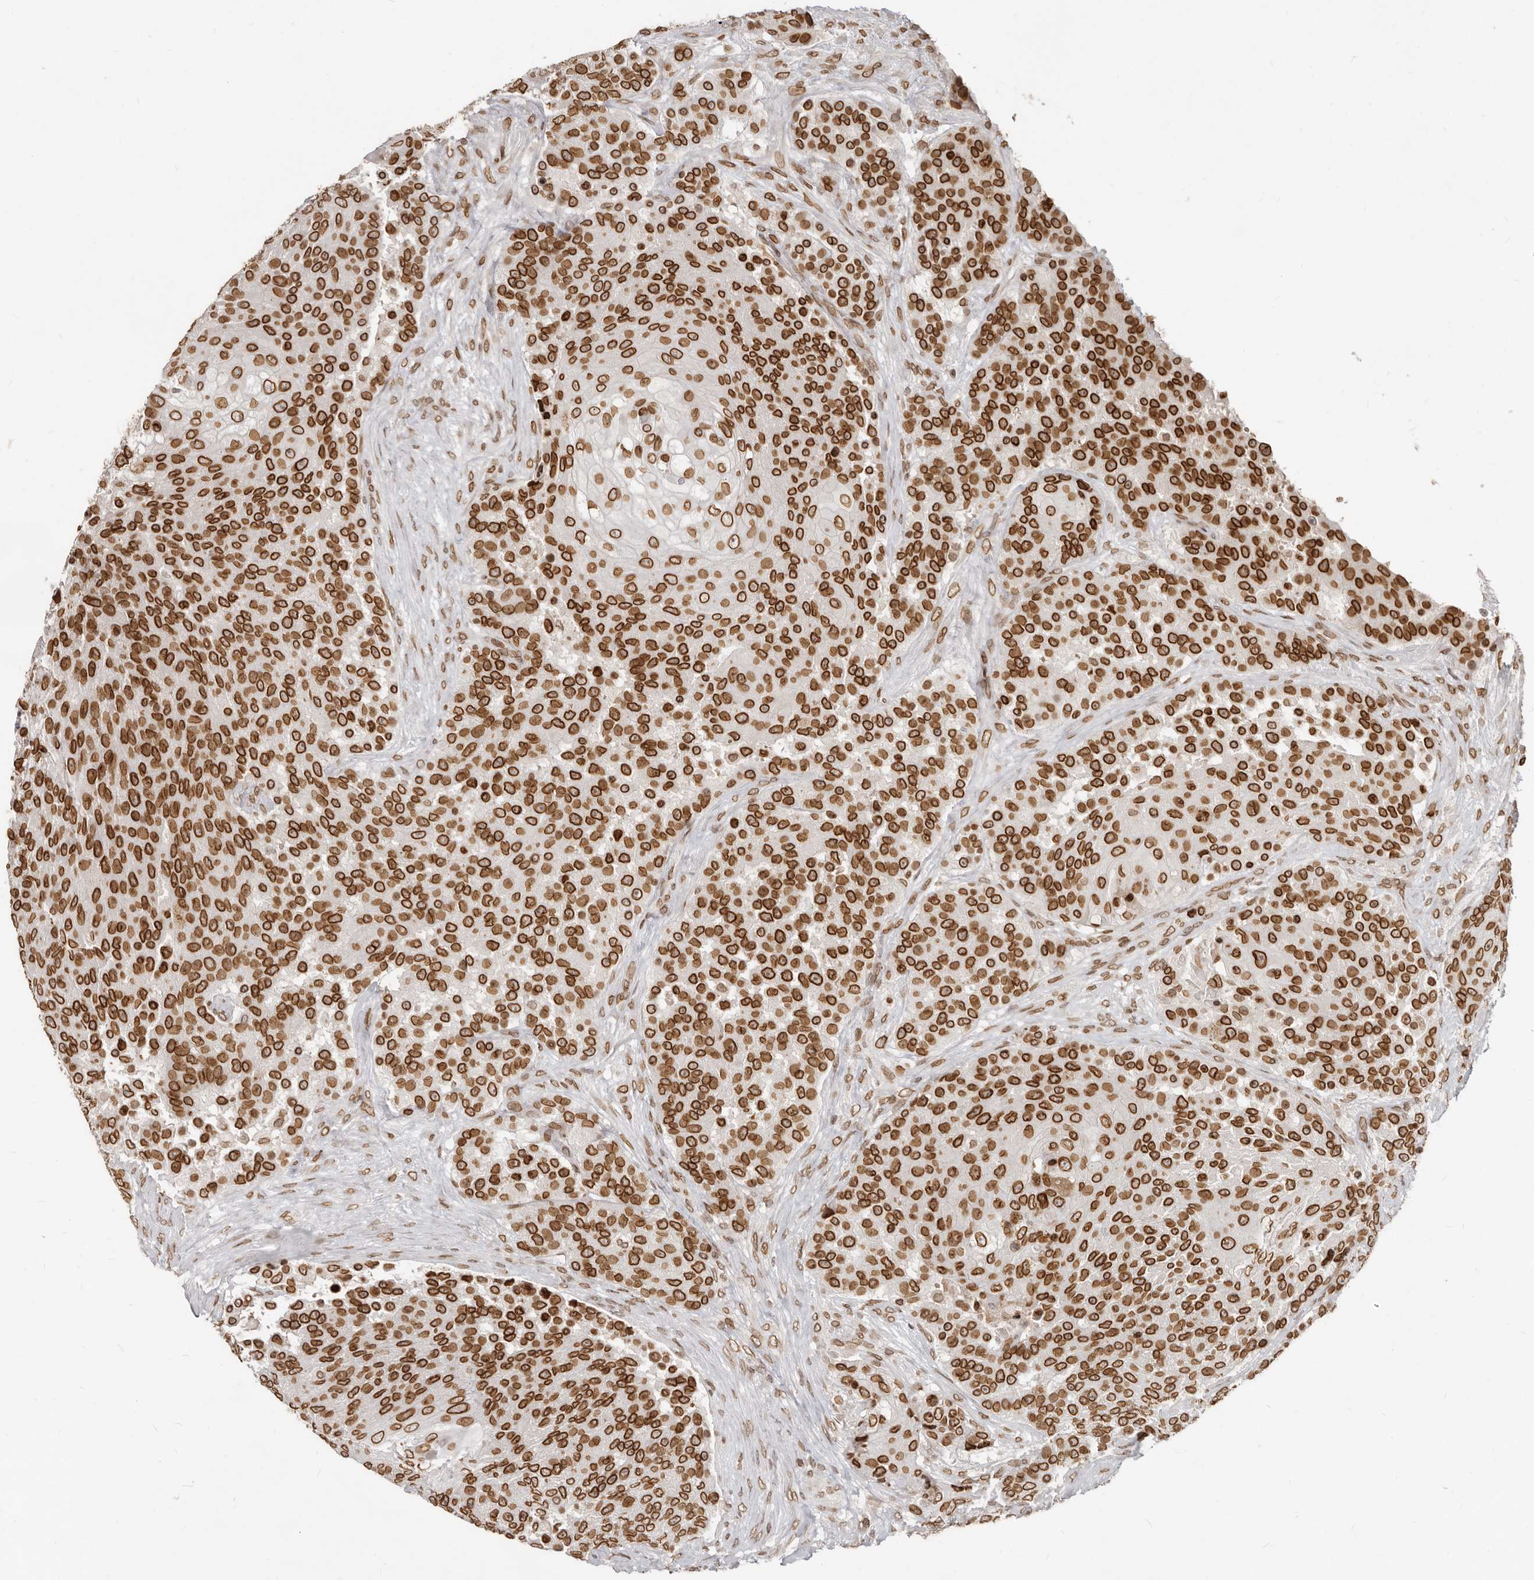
{"staining": {"intensity": "strong", "quantity": ">75%", "location": "cytoplasmic/membranous,nuclear"}, "tissue": "urothelial cancer", "cell_type": "Tumor cells", "image_type": "cancer", "snomed": [{"axis": "morphology", "description": "Urothelial carcinoma, High grade"}, {"axis": "topography", "description": "Urinary bladder"}], "caption": "Strong cytoplasmic/membranous and nuclear staining is identified in about >75% of tumor cells in urothelial cancer.", "gene": "NUP153", "patient": {"sex": "female", "age": 63}}